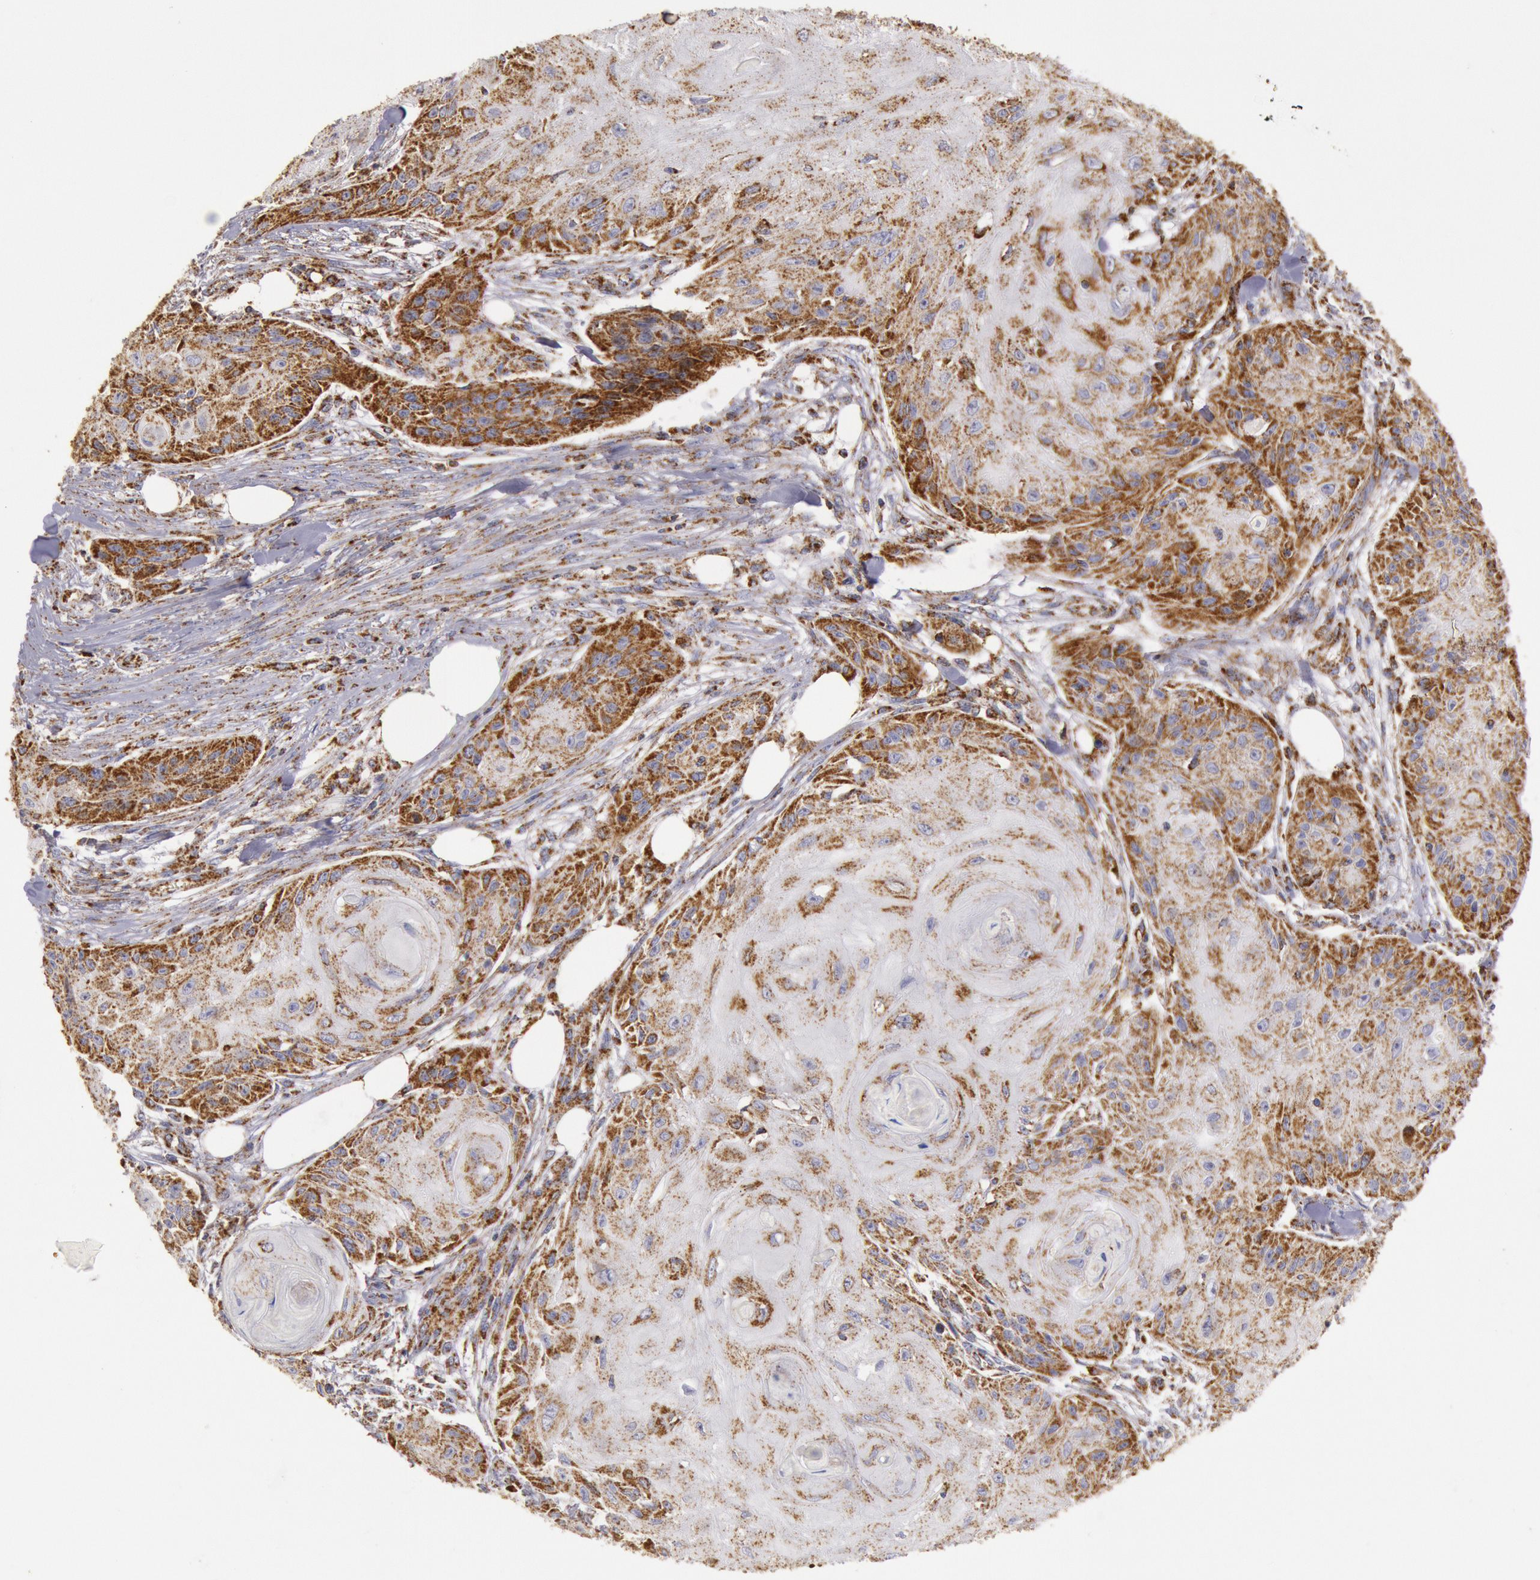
{"staining": {"intensity": "strong", "quantity": ">75%", "location": "cytoplasmic/membranous"}, "tissue": "skin cancer", "cell_type": "Tumor cells", "image_type": "cancer", "snomed": [{"axis": "morphology", "description": "Squamous cell carcinoma, NOS"}, {"axis": "topography", "description": "Skin"}], "caption": "A high amount of strong cytoplasmic/membranous positivity is appreciated in about >75% of tumor cells in squamous cell carcinoma (skin) tissue. The staining was performed using DAB (3,3'-diaminobenzidine), with brown indicating positive protein expression. Nuclei are stained blue with hematoxylin.", "gene": "CYC1", "patient": {"sex": "female", "age": 88}}